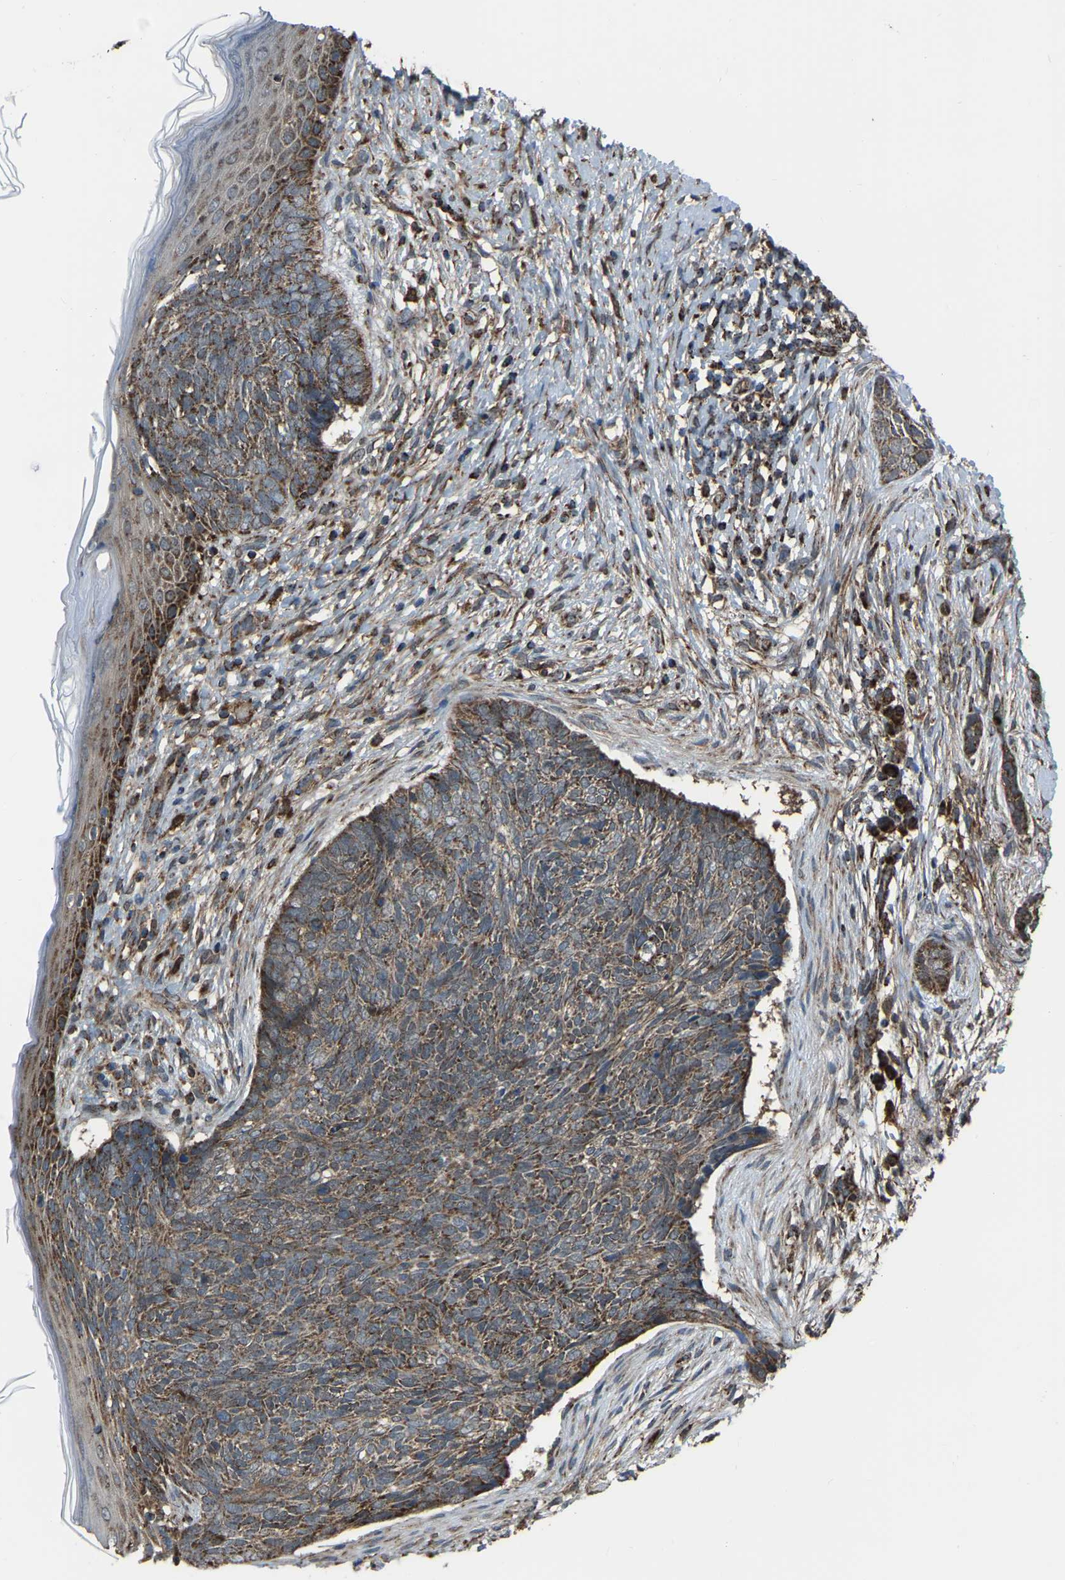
{"staining": {"intensity": "moderate", "quantity": ">75%", "location": "cytoplasmic/membranous"}, "tissue": "skin cancer", "cell_type": "Tumor cells", "image_type": "cancer", "snomed": [{"axis": "morphology", "description": "Basal cell carcinoma"}, {"axis": "topography", "description": "Skin"}], "caption": "A brown stain labels moderate cytoplasmic/membranous expression of a protein in skin basal cell carcinoma tumor cells.", "gene": "AKR1A1", "patient": {"sex": "female", "age": 84}}